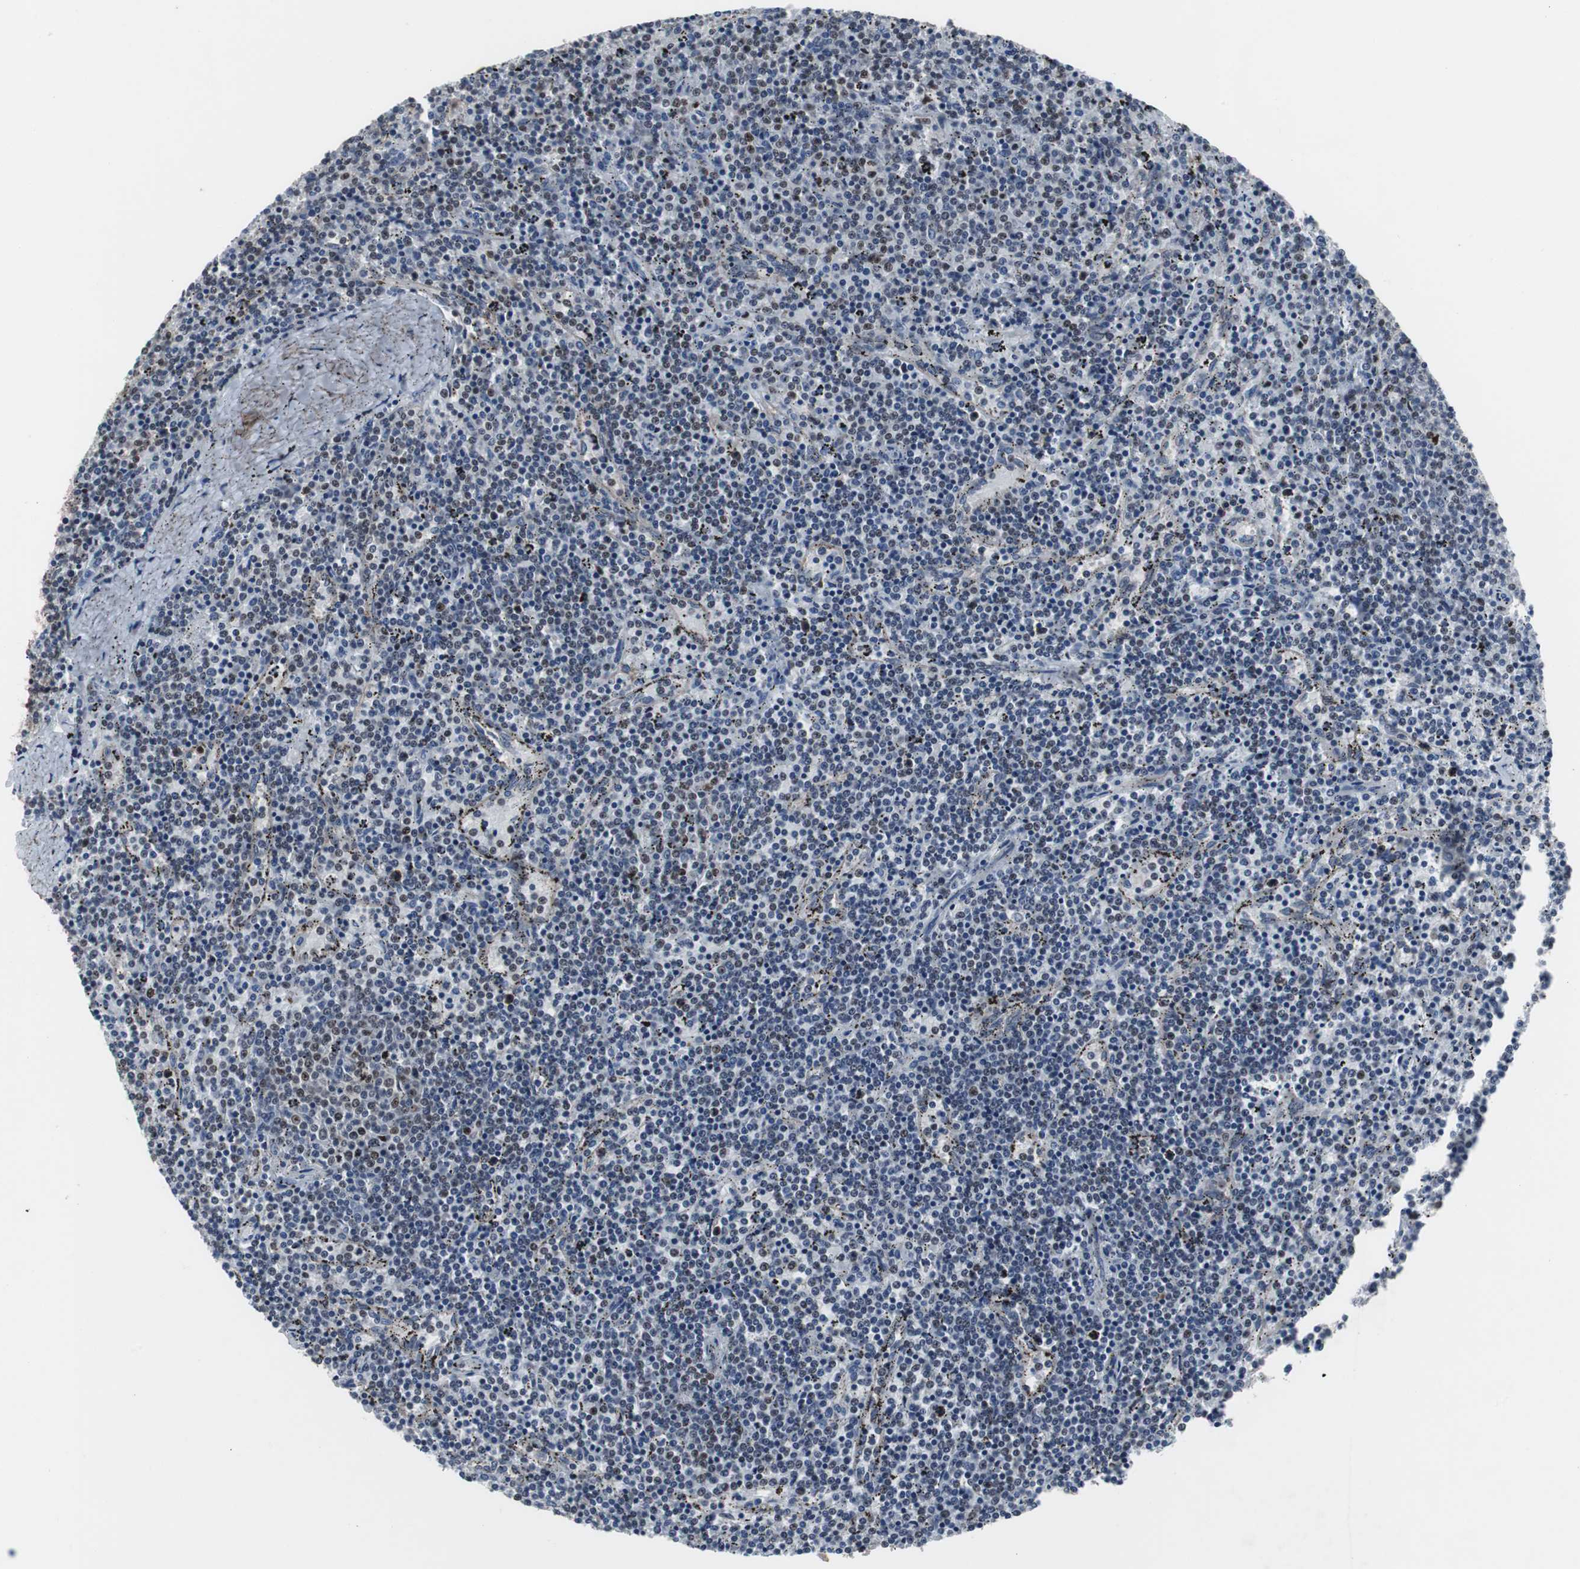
{"staining": {"intensity": "moderate", "quantity": "<25%", "location": "nuclear"}, "tissue": "lymphoma", "cell_type": "Tumor cells", "image_type": "cancer", "snomed": [{"axis": "morphology", "description": "Malignant lymphoma, non-Hodgkin's type, Low grade"}, {"axis": "topography", "description": "Spleen"}], "caption": "A low amount of moderate nuclear positivity is identified in approximately <25% of tumor cells in malignant lymphoma, non-Hodgkin's type (low-grade) tissue.", "gene": "FOXP4", "patient": {"sex": "female", "age": 50}}